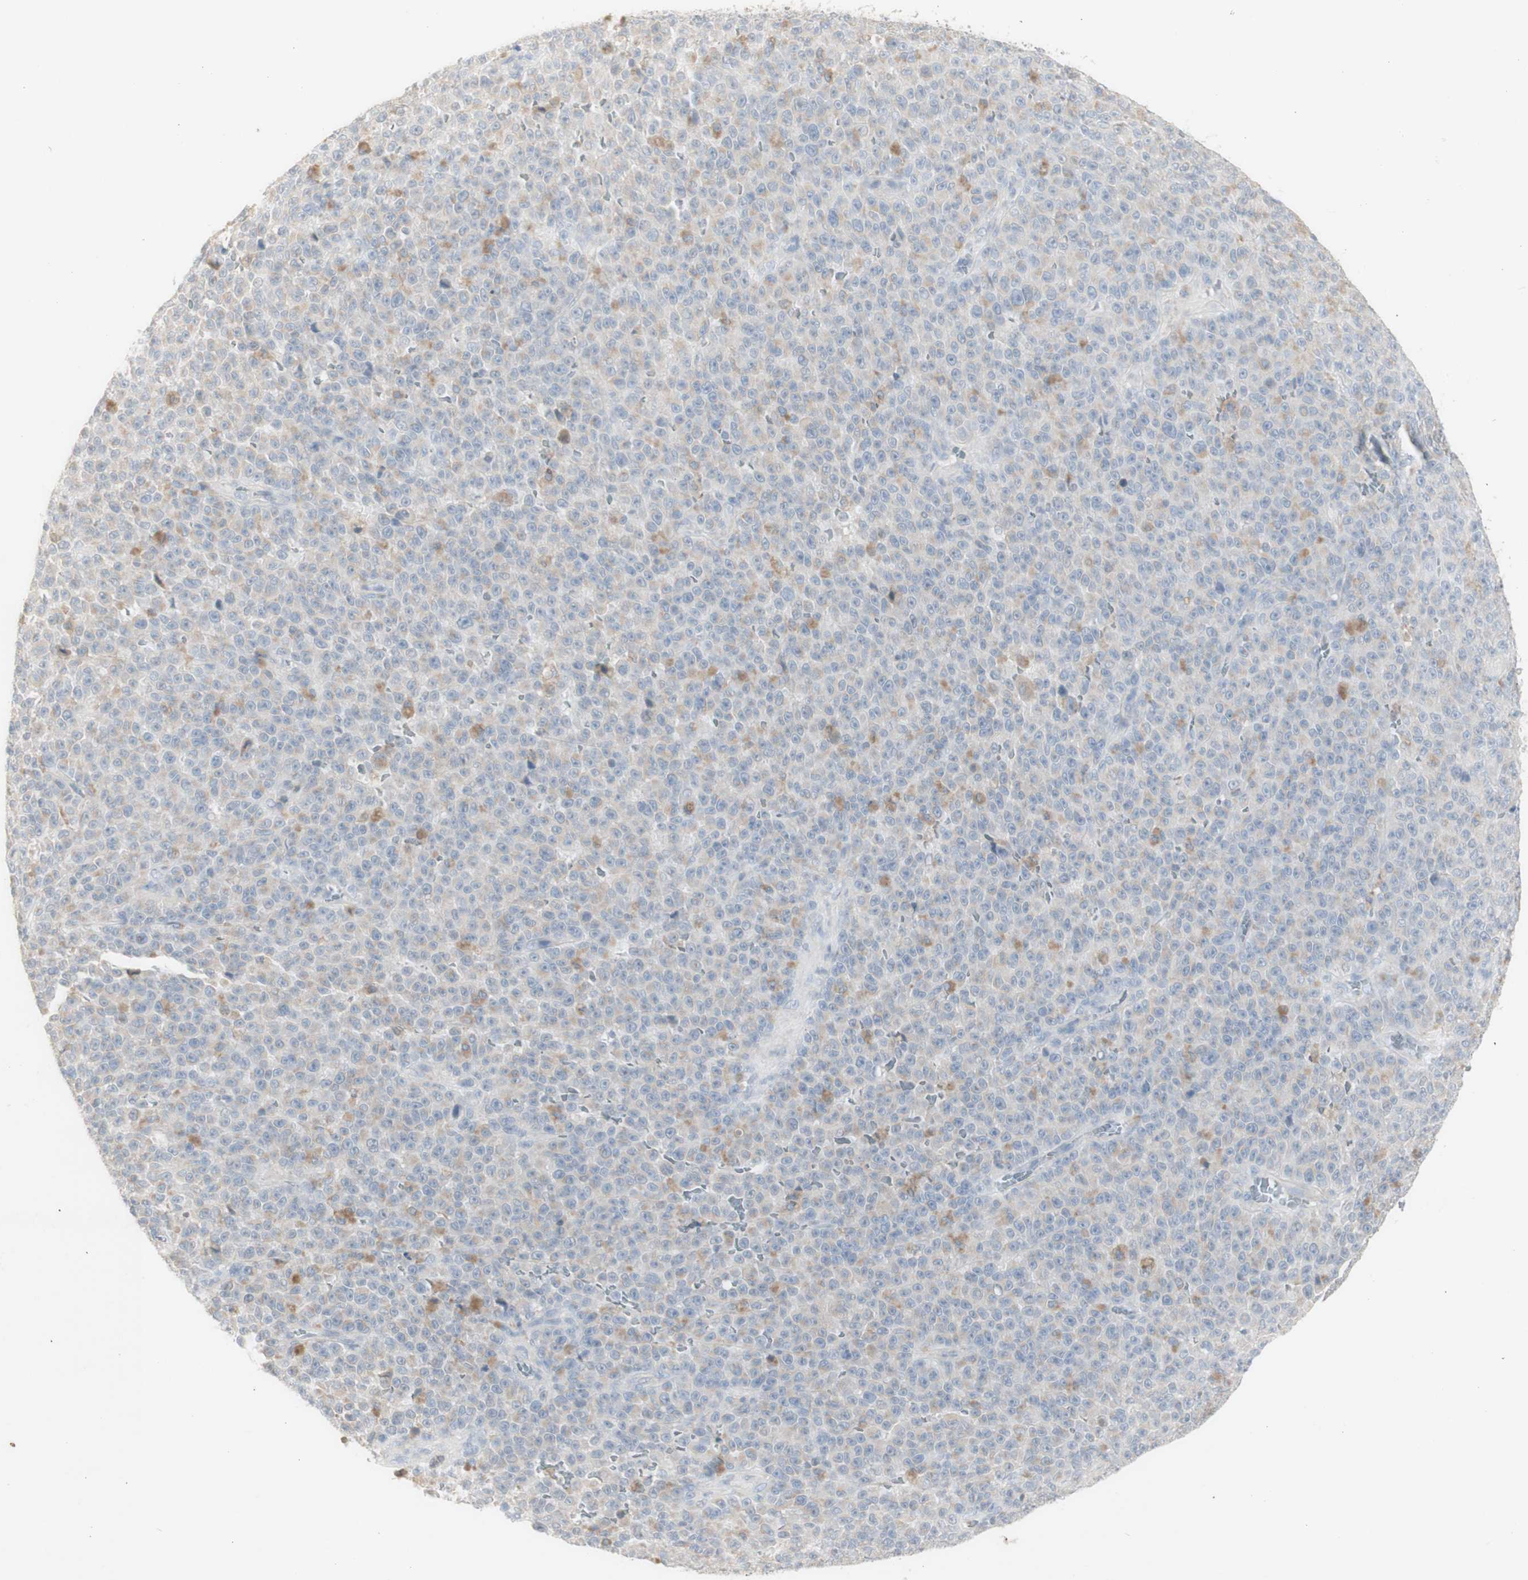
{"staining": {"intensity": "negative", "quantity": "none", "location": "none"}, "tissue": "melanoma", "cell_type": "Tumor cells", "image_type": "cancer", "snomed": [{"axis": "morphology", "description": "Malignant melanoma, NOS"}, {"axis": "topography", "description": "Skin"}], "caption": "Melanoma stained for a protein using immunohistochemistry exhibits no positivity tumor cells.", "gene": "ATP6V1B1", "patient": {"sex": "female", "age": 82}}